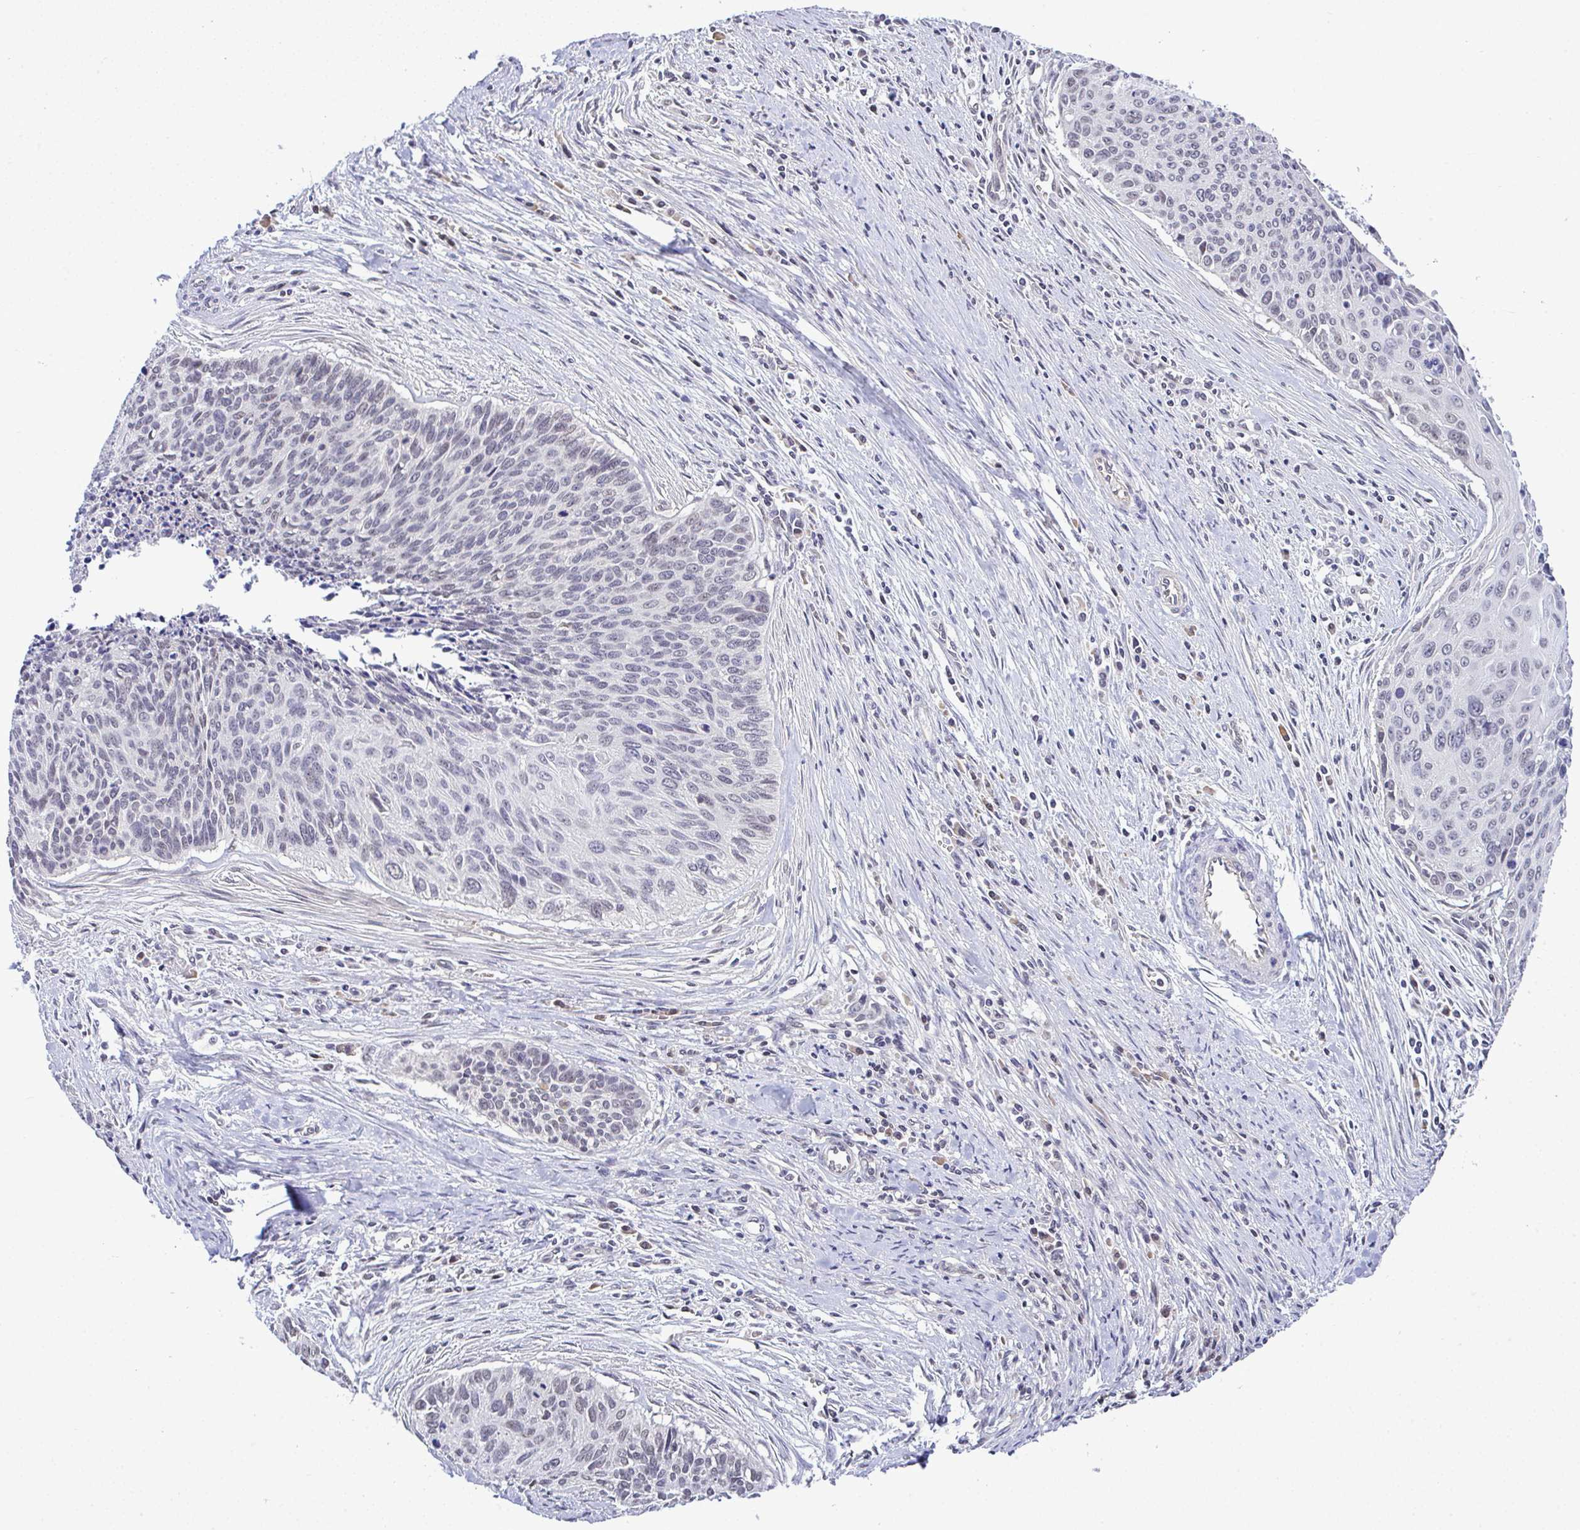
{"staining": {"intensity": "weak", "quantity": "<25%", "location": "nuclear"}, "tissue": "cervical cancer", "cell_type": "Tumor cells", "image_type": "cancer", "snomed": [{"axis": "morphology", "description": "Squamous cell carcinoma, NOS"}, {"axis": "topography", "description": "Cervix"}], "caption": "This is an IHC image of cervical cancer (squamous cell carcinoma). There is no positivity in tumor cells.", "gene": "C9orf64", "patient": {"sex": "female", "age": 55}}